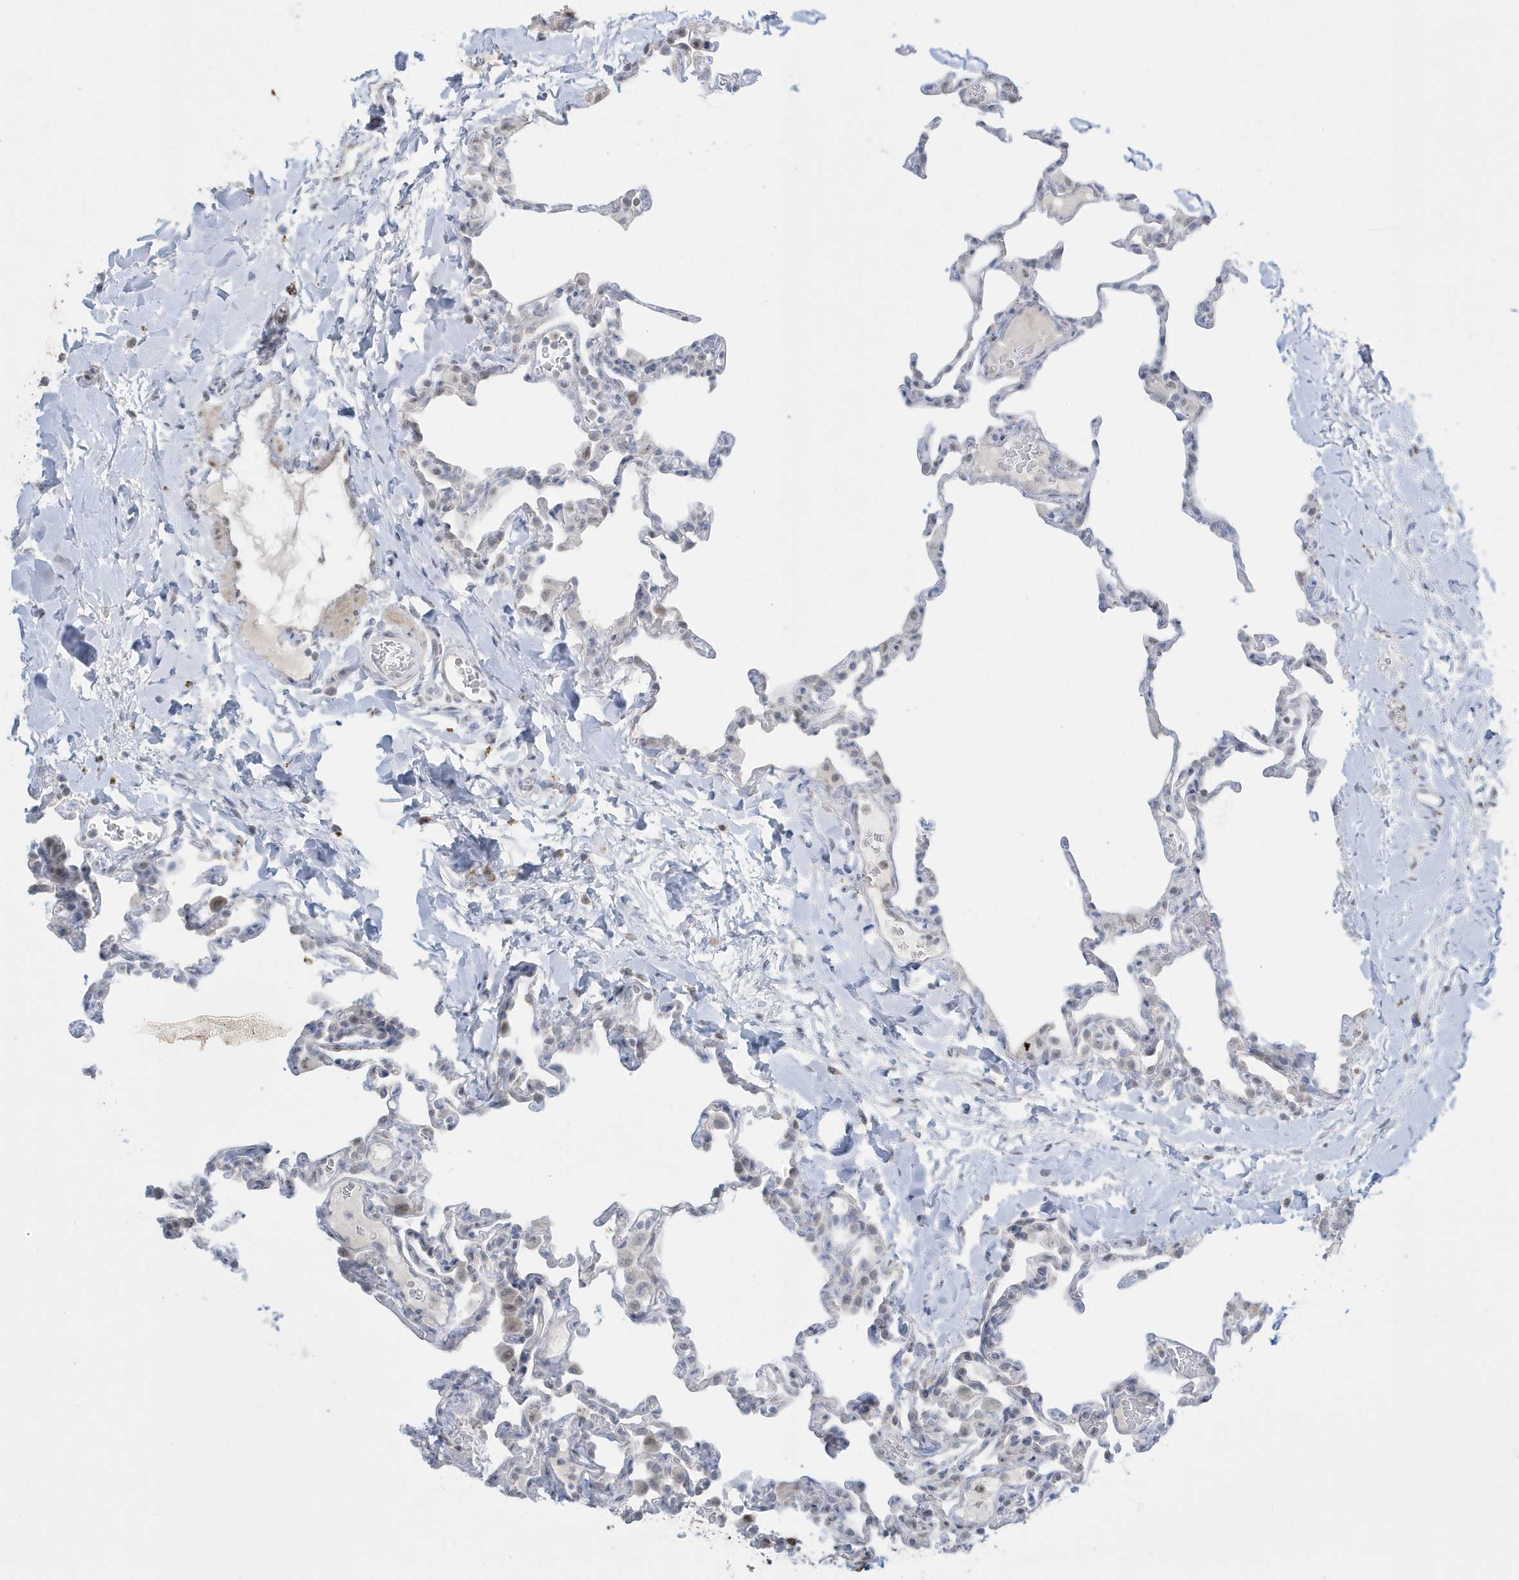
{"staining": {"intensity": "negative", "quantity": "none", "location": "none"}, "tissue": "lung", "cell_type": "Alveolar cells", "image_type": "normal", "snomed": [{"axis": "morphology", "description": "Normal tissue, NOS"}, {"axis": "topography", "description": "Lung"}], "caption": "Alveolar cells show no significant protein positivity in normal lung.", "gene": "FNDC1", "patient": {"sex": "male", "age": 20}}